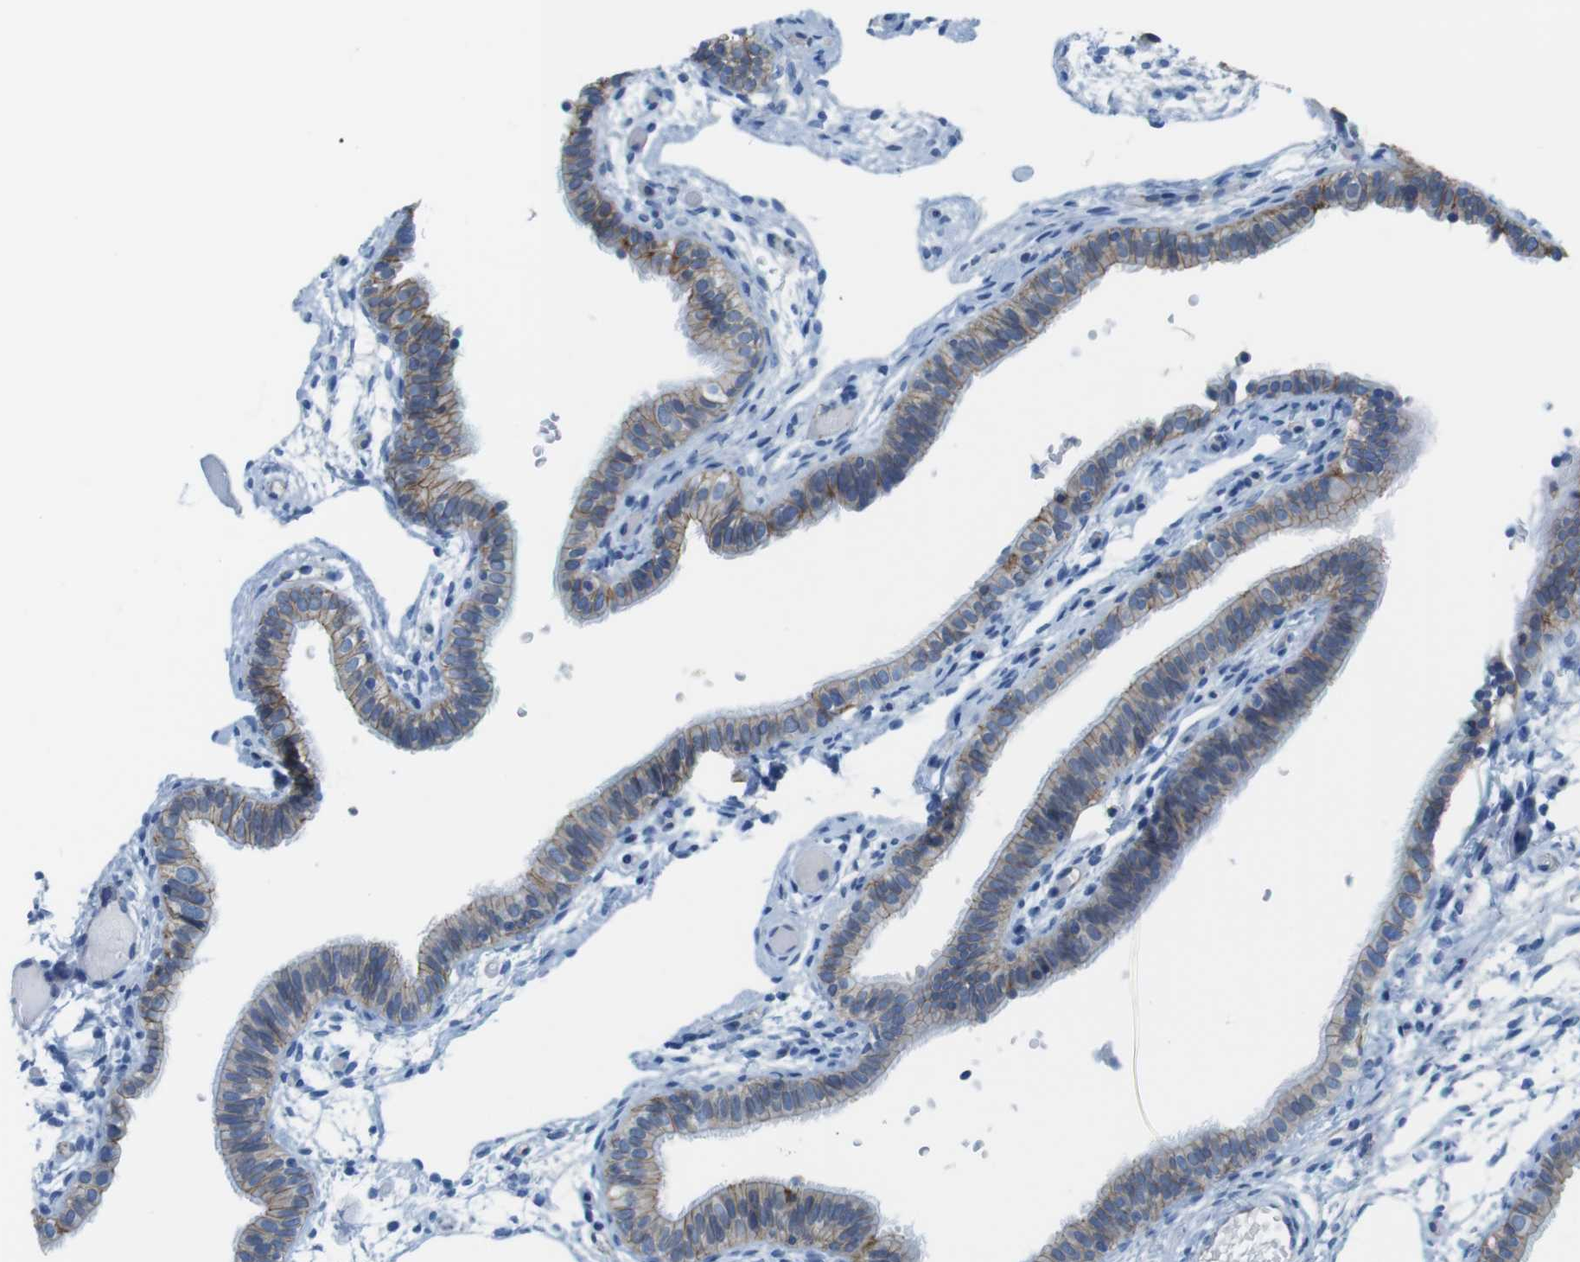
{"staining": {"intensity": "weak", "quantity": ">75%", "location": "cytoplasmic/membranous"}, "tissue": "fallopian tube", "cell_type": "Glandular cells", "image_type": "normal", "snomed": [{"axis": "morphology", "description": "Normal tissue, NOS"}, {"axis": "morphology", "description": "Dermoid, NOS"}, {"axis": "topography", "description": "Fallopian tube"}], "caption": "Fallopian tube was stained to show a protein in brown. There is low levels of weak cytoplasmic/membranous expression in about >75% of glandular cells. (DAB = brown stain, brightfield microscopy at high magnification).", "gene": "SLC6A6", "patient": {"sex": "female", "age": 33}}